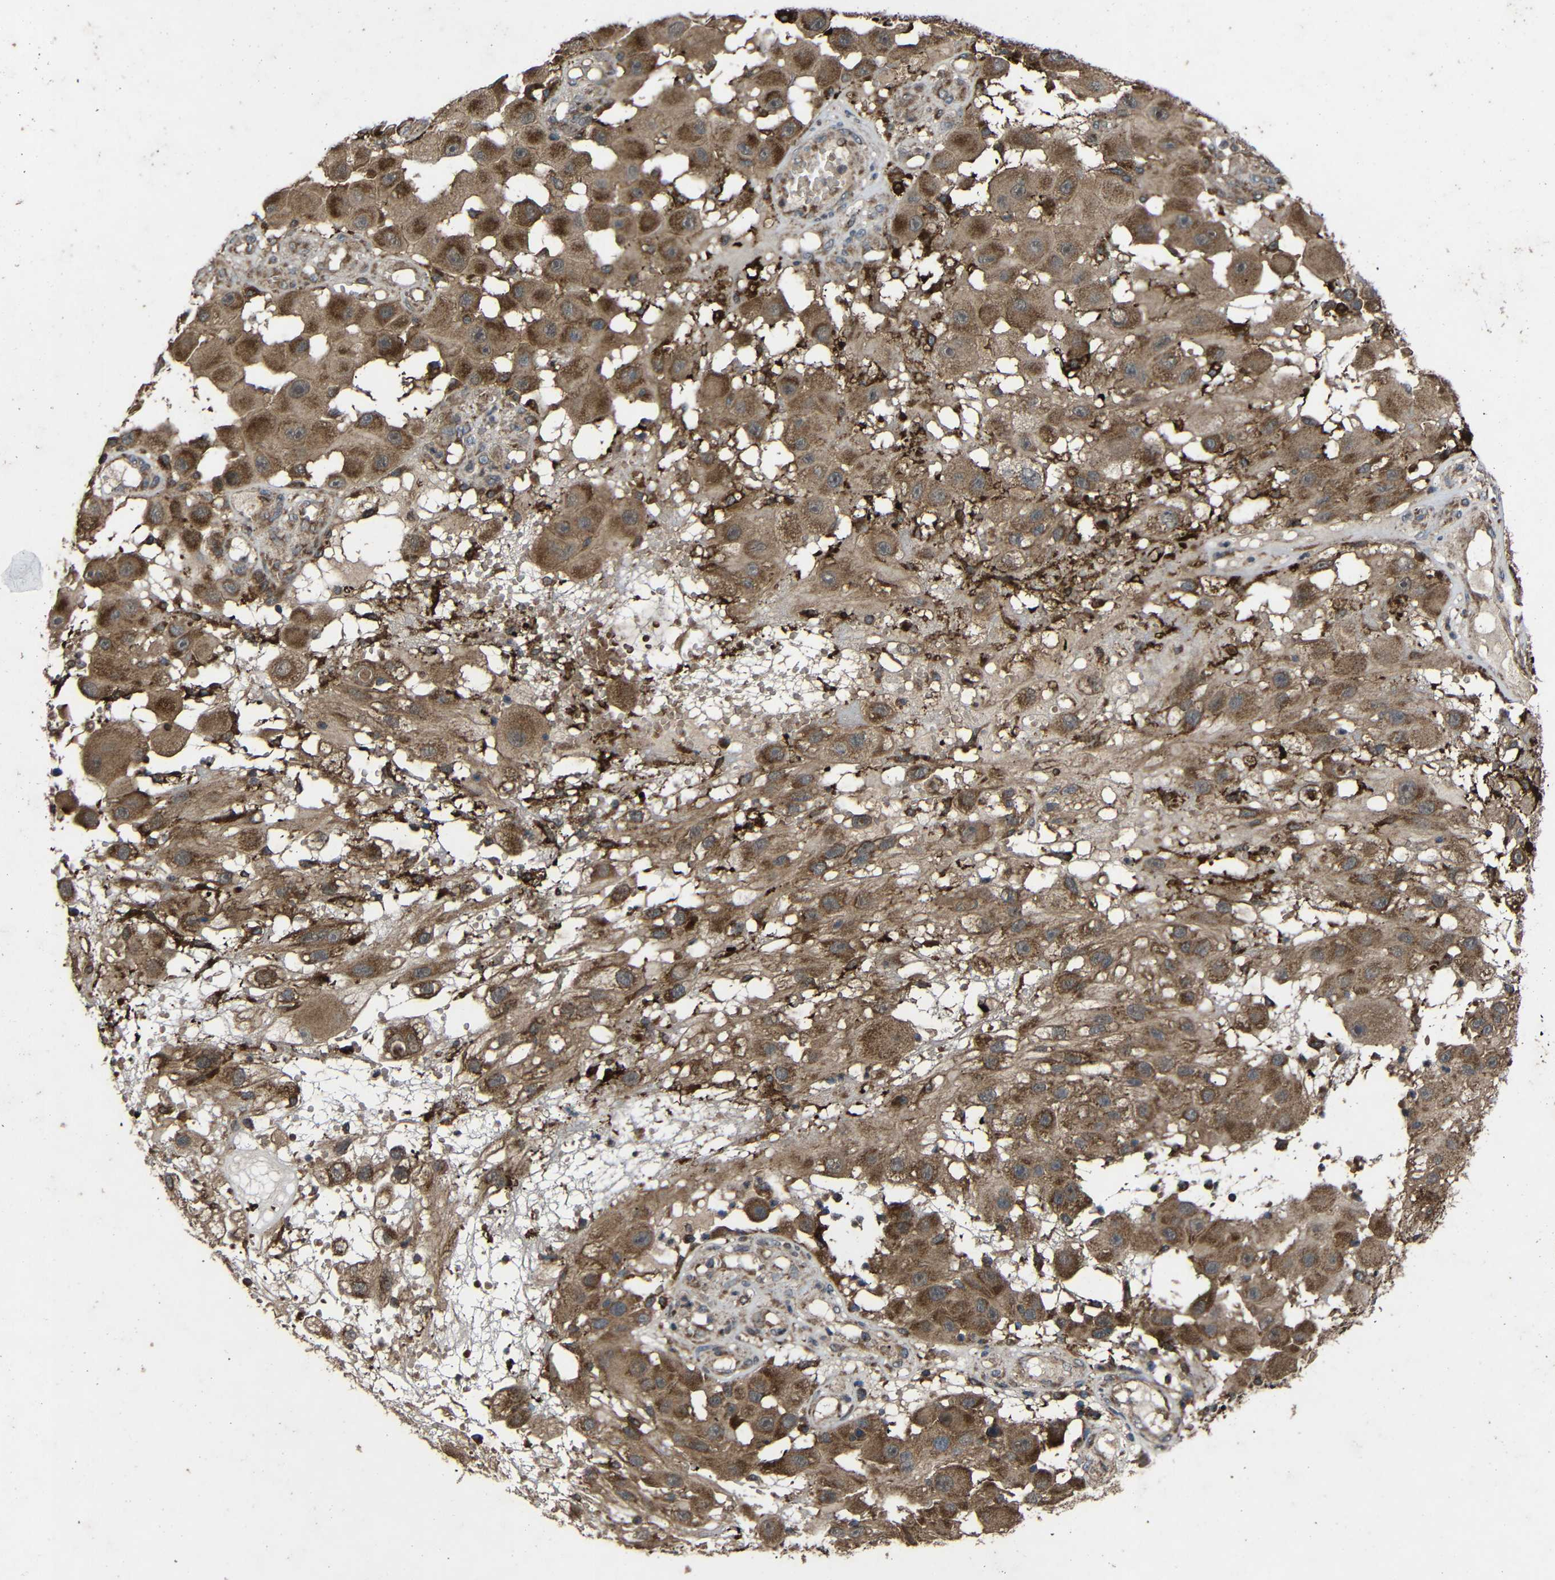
{"staining": {"intensity": "strong", "quantity": ">75%", "location": "cytoplasmic/membranous"}, "tissue": "melanoma", "cell_type": "Tumor cells", "image_type": "cancer", "snomed": [{"axis": "morphology", "description": "Malignant melanoma, NOS"}, {"axis": "topography", "description": "Skin"}], "caption": "Approximately >75% of tumor cells in human melanoma exhibit strong cytoplasmic/membranous protein expression as visualized by brown immunohistochemical staining.", "gene": "C1GALT1", "patient": {"sex": "female", "age": 81}}